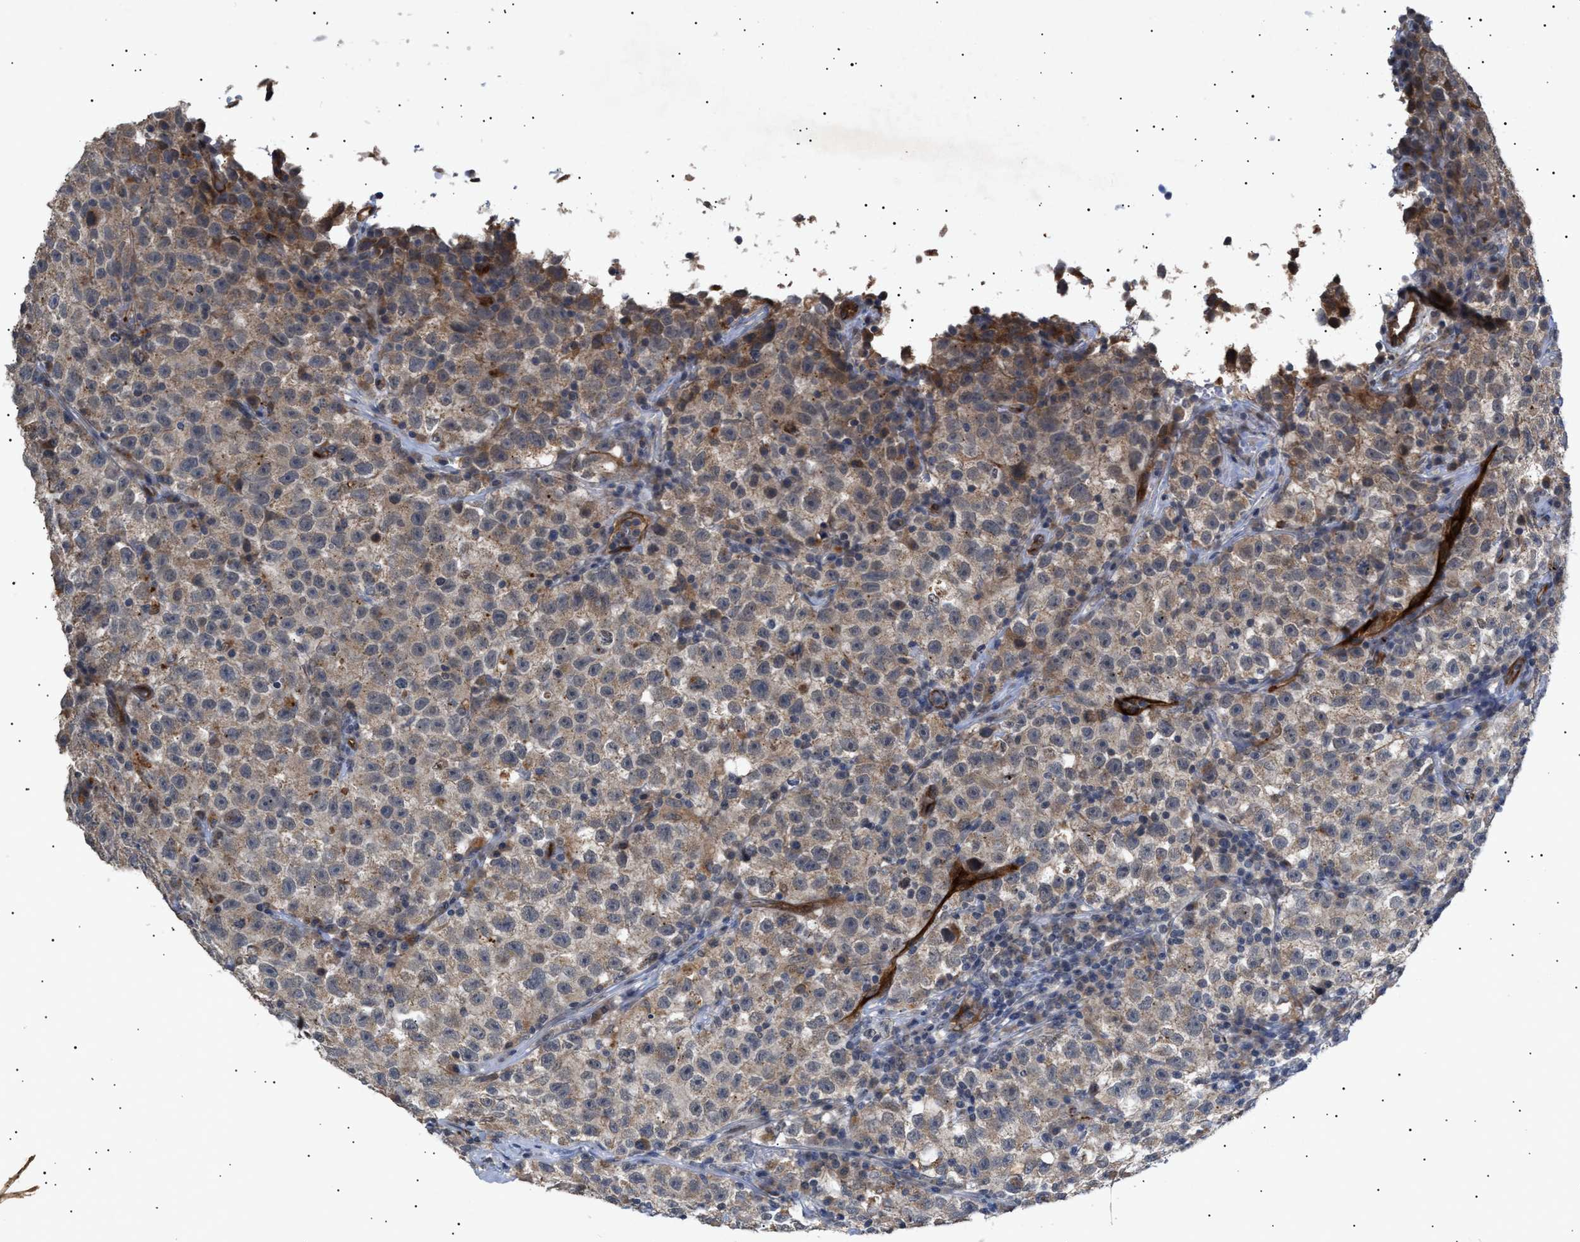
{"staining": {"intensity": "moderate", "quantity": ">75%", "location": "cytoplasmic/membranous"}, "tissue": "testis cancer", "cell_type": "Tumor cells", "image_type": "cancer", "snomed": [{"axis": "morphology", "description": "Seminoma, NOS"}, {"axis": "topography", "description": "Testis"}], "caption": "IHC of human testis seminoma displays medium levels of moderate cytoplasmic/membranous expression in approximately >75% of tumor cells. (IHC, brightfield microscopy, high magnification).", "gene": "SIRT5", "patient": {"sex": "male", "age": 22}}